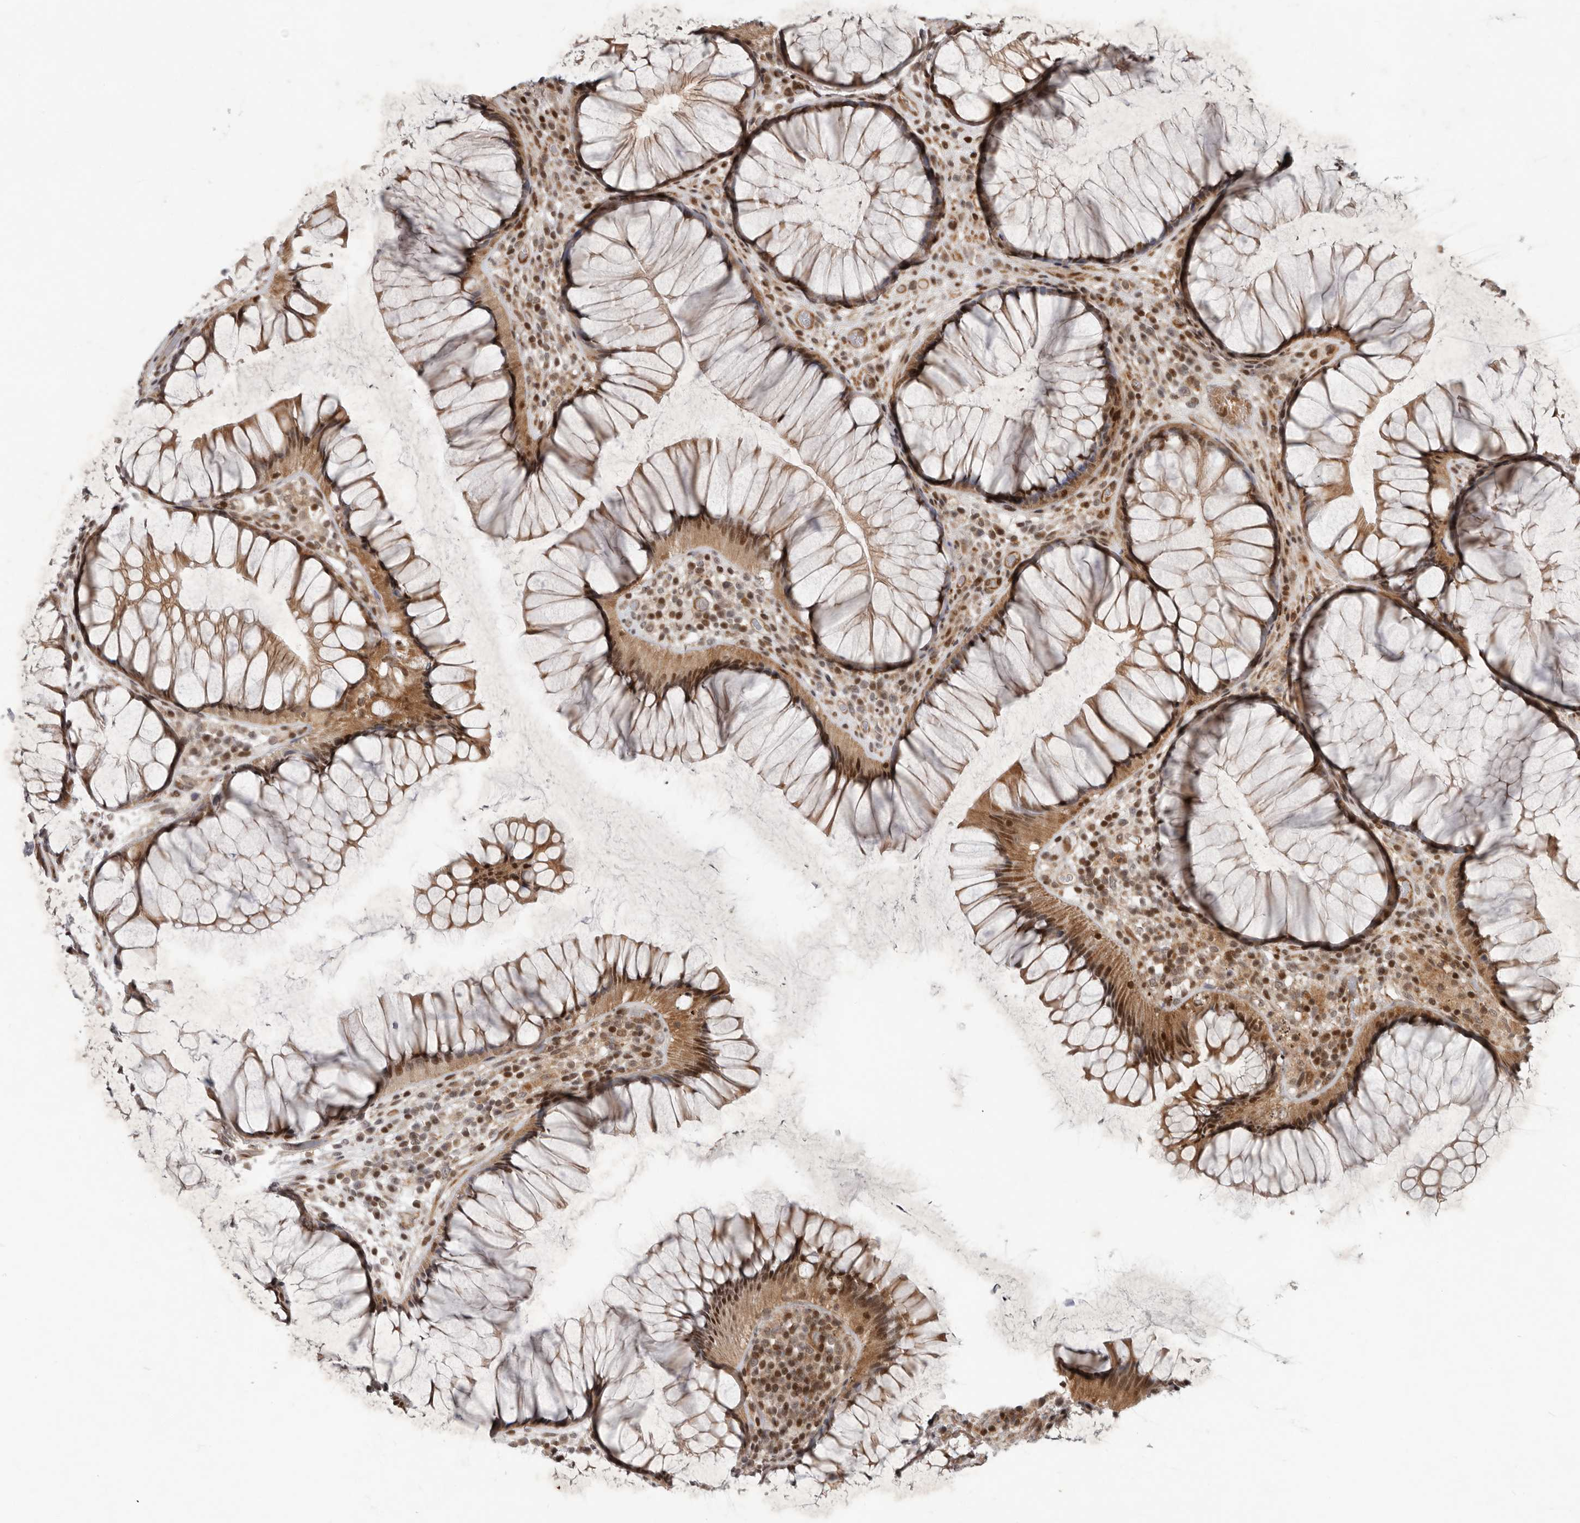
{"staining": {"intensity": "strong", "quantity": ">75%", "location": "cytoplasmic/membranous,nuclear"}, "tissue": "rectum", "cell_type": "Glandular cells", "image_type": "normal", "snomed": [{"axis": "morphology", "description": "Normal tissue, NOS"}, {"axis": "topography", "description": "Rectum"}], "caption": "A brown stain shows strong cytoplasmic/membranous,nuclear positivity of a protein in glandular cells of benign rectum. (DAB (3,3'-diaminobenzidine) IHC, brown staining for protein, blue staining for nuclei).", "gene": "RABIF", "patient": {"sex": "male", "age": 51}}